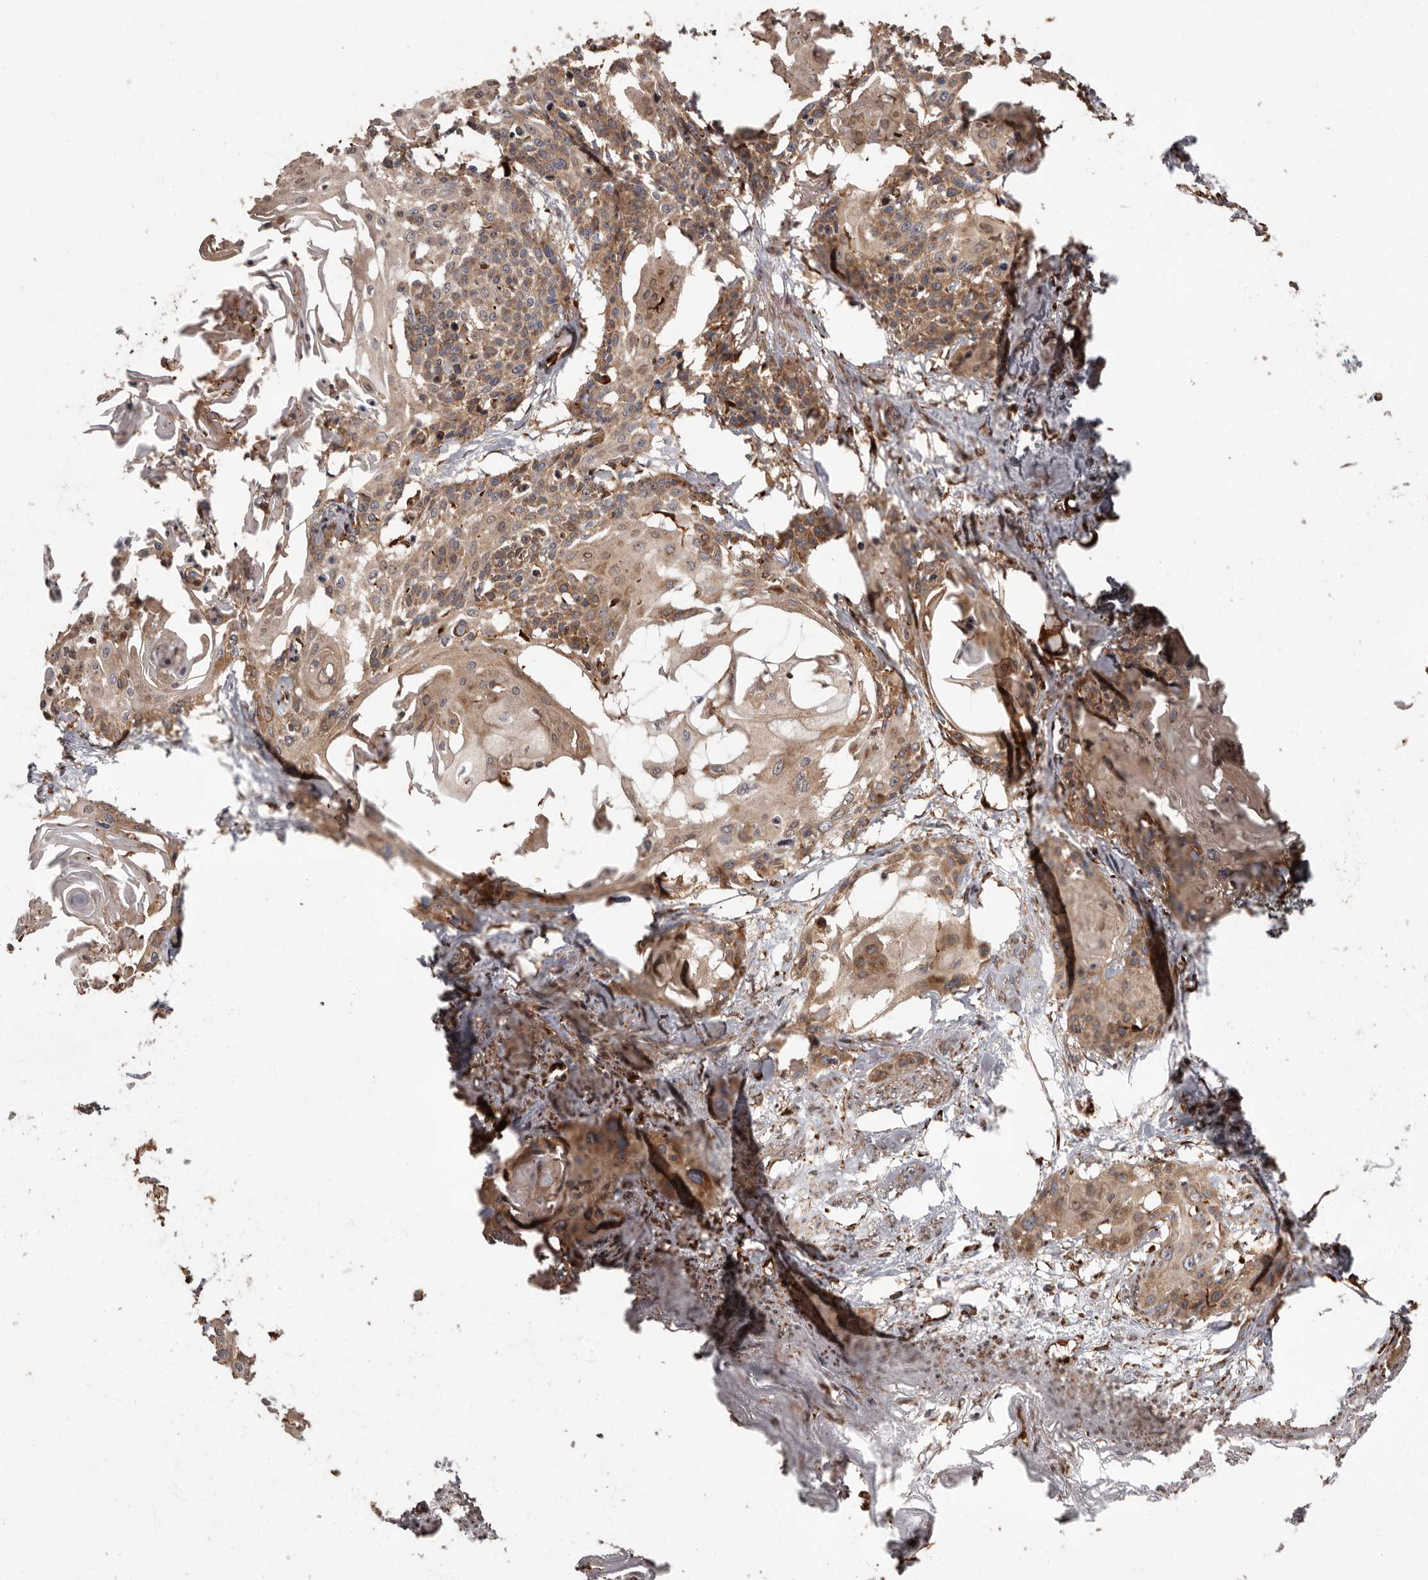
{"staining": {"intensity": "moderate", "quantity": ">75%", "location": "cytoplasmic/membranous"}, "tissue": "cervical cancer", "cell_type": "Tumor cells", "image_type": "cancer", "snomed": [{"axis": "morphology", "description": "Squamous cell carcinoma, NOS"}, {"axis": "topography", "description": "Cervix"}], "caption": "Human cervical cancer stained for a protein (brown) displays moderate cytoplasmic/membranous positive expression in about >75% of tumor cells.", "gene": "FLAD1", "patient": {"sex": "female", "age": 57}}